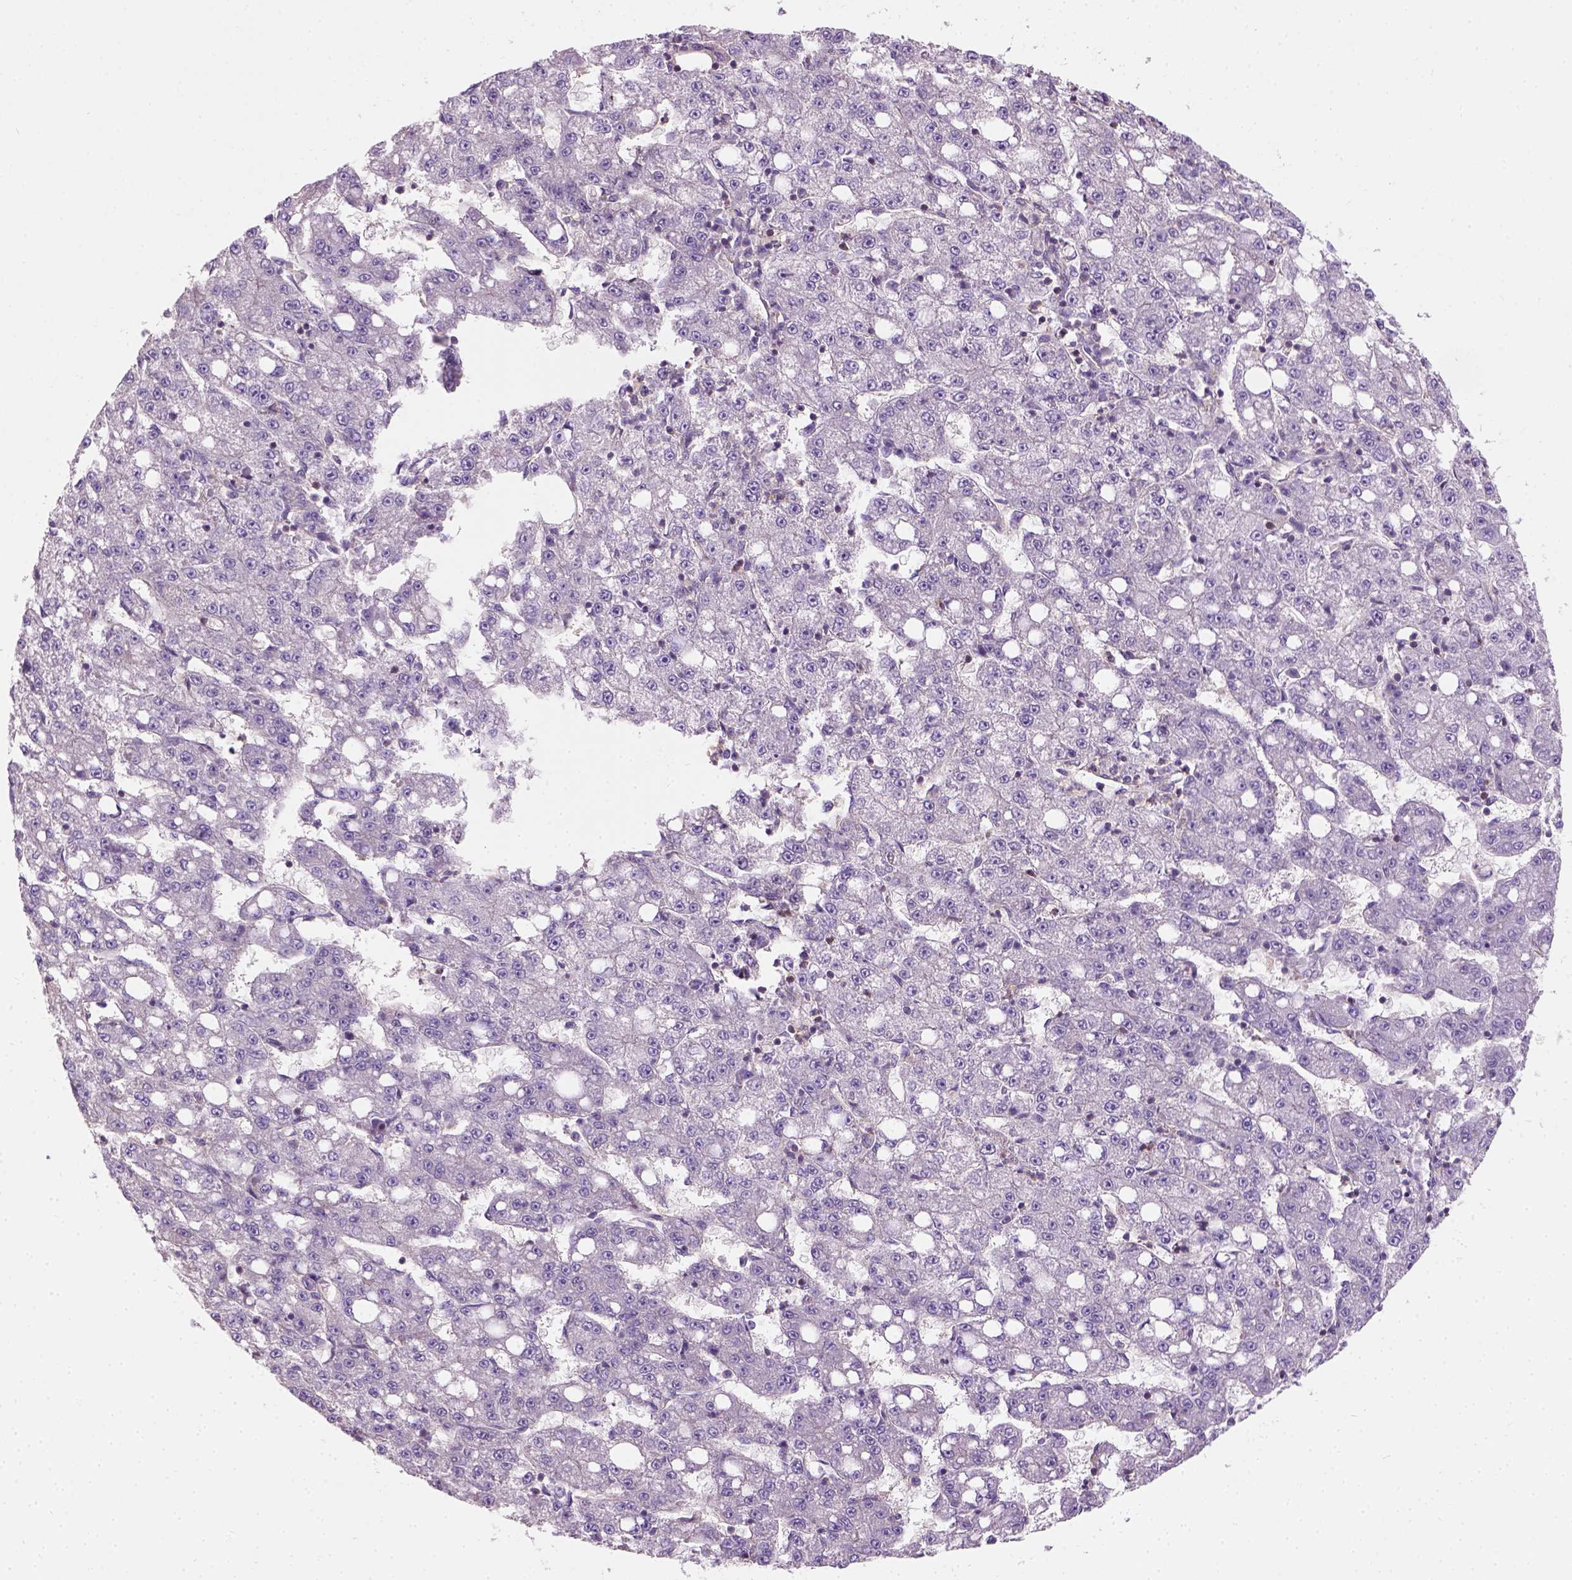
{"staining": {"intensity": "negative", "quantity": "none", "location": "none"}, "tissue": "liver cancer", "cell_type": "Tumor cells", "image_type": "cancer", "snomed": [{"axis": "morphology", "description": "Carcinoma, Hepatocellular, NOS"}, {"axis": "topography", "description": "Liver"}], "caption": "Histopathology image shows no significant protein expression in tumor cells of liver cancer (hepatocellular carcinoma).", "gene": "CRACR2A", "patient": {"sex": "female", "age": 65}}